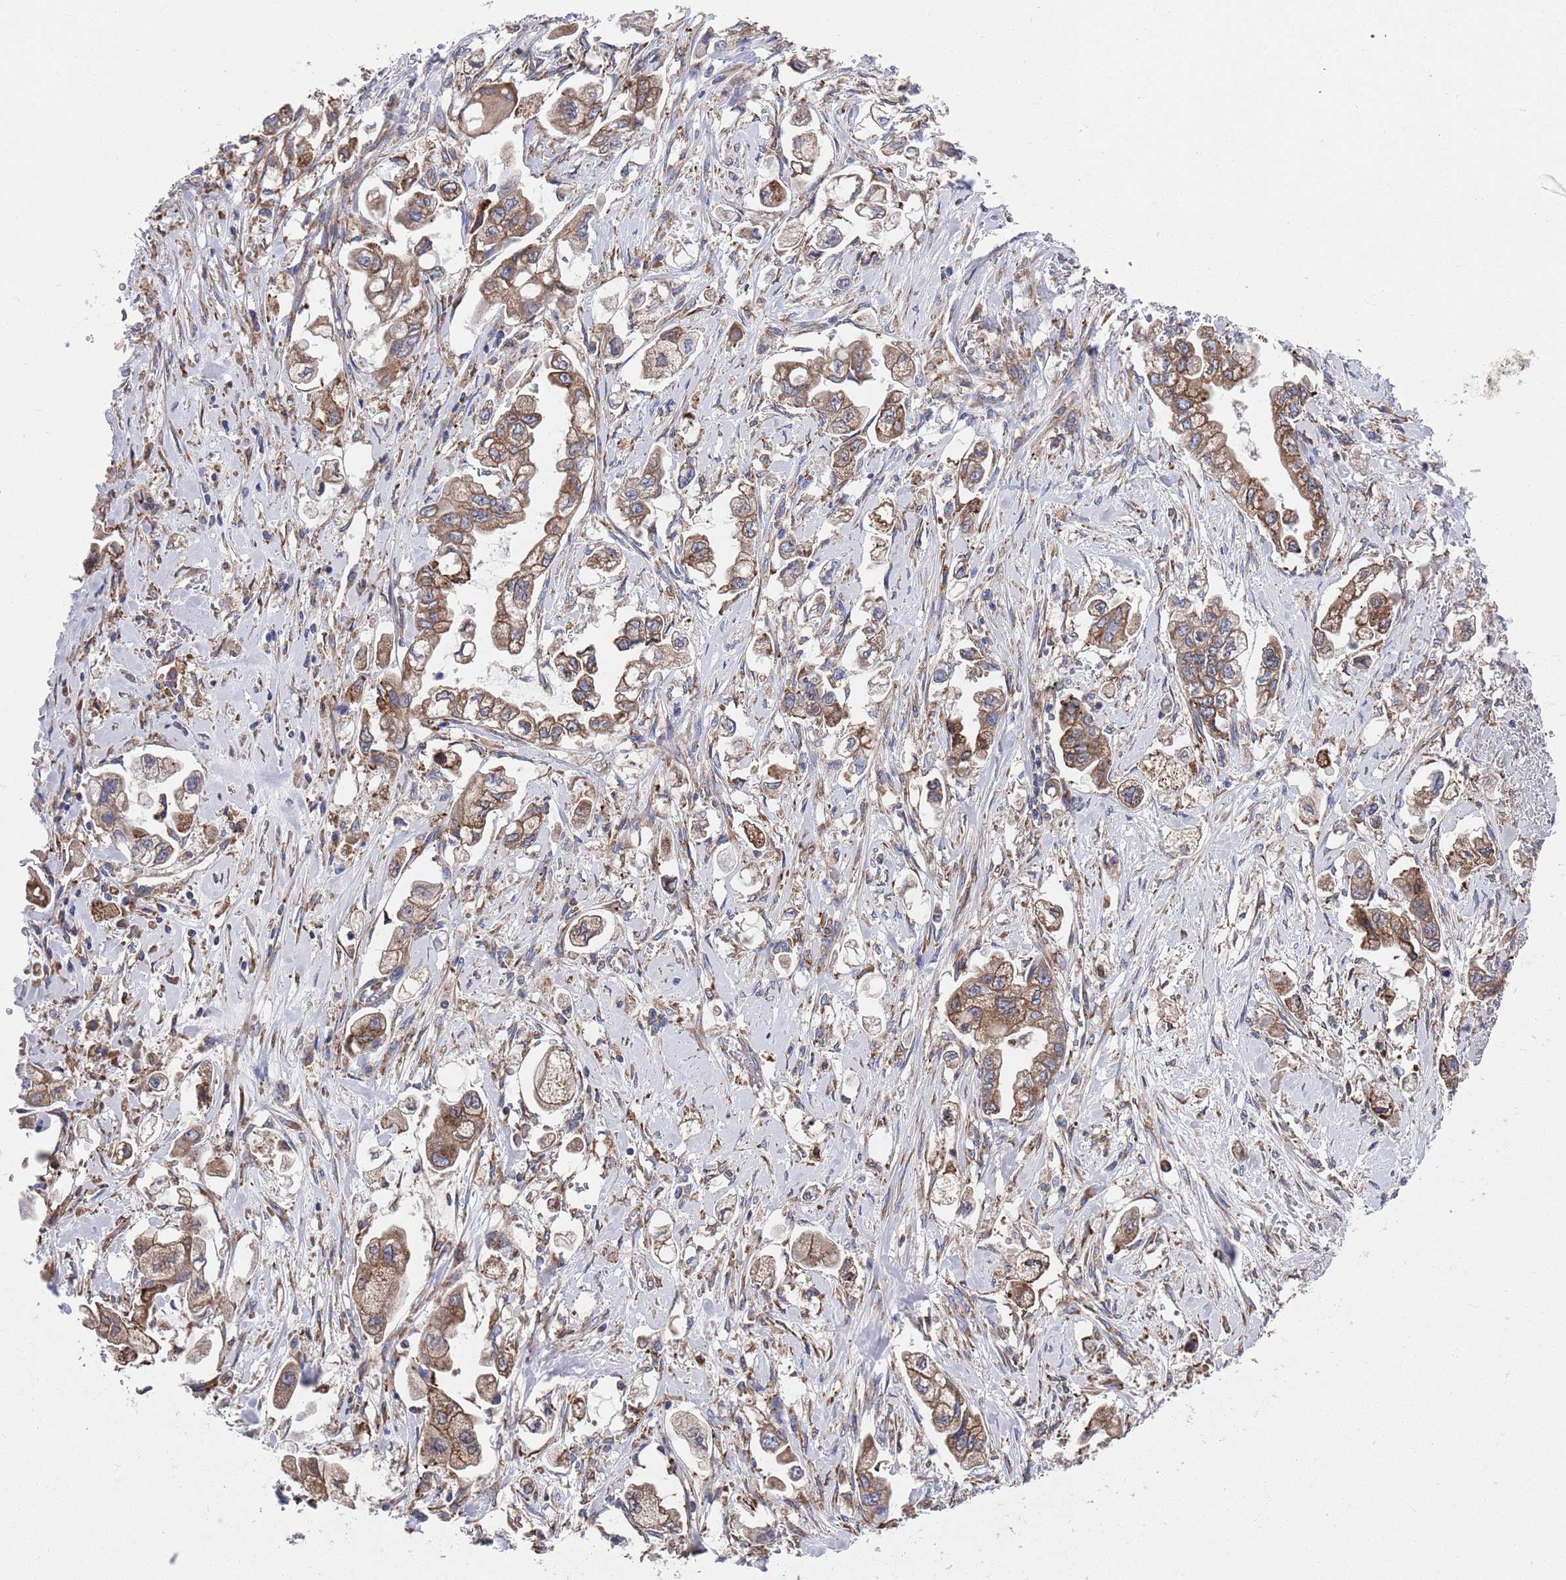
{"staining": {"intensity": "moderate", "quantity": ">75%", "location": "cytoplasmic/membranous"}, "tissue": "stomach cancer", "cell_type": "Tumor cells", "image_type": "cancer", "snomed": [{"axis": "morphology", "description": "Adenocarcinoma, NOS"}, {"axis": "topography", "description": "Stomach"}], "caption": "There is medium levels of moderate cytoplasmic/membranous expression in tumor cells of stomach cancer, as demonstrated by immunohistochemical staining (brown color).", "gene": "GID8", "patient": {"sex": "male", "age": 62}}